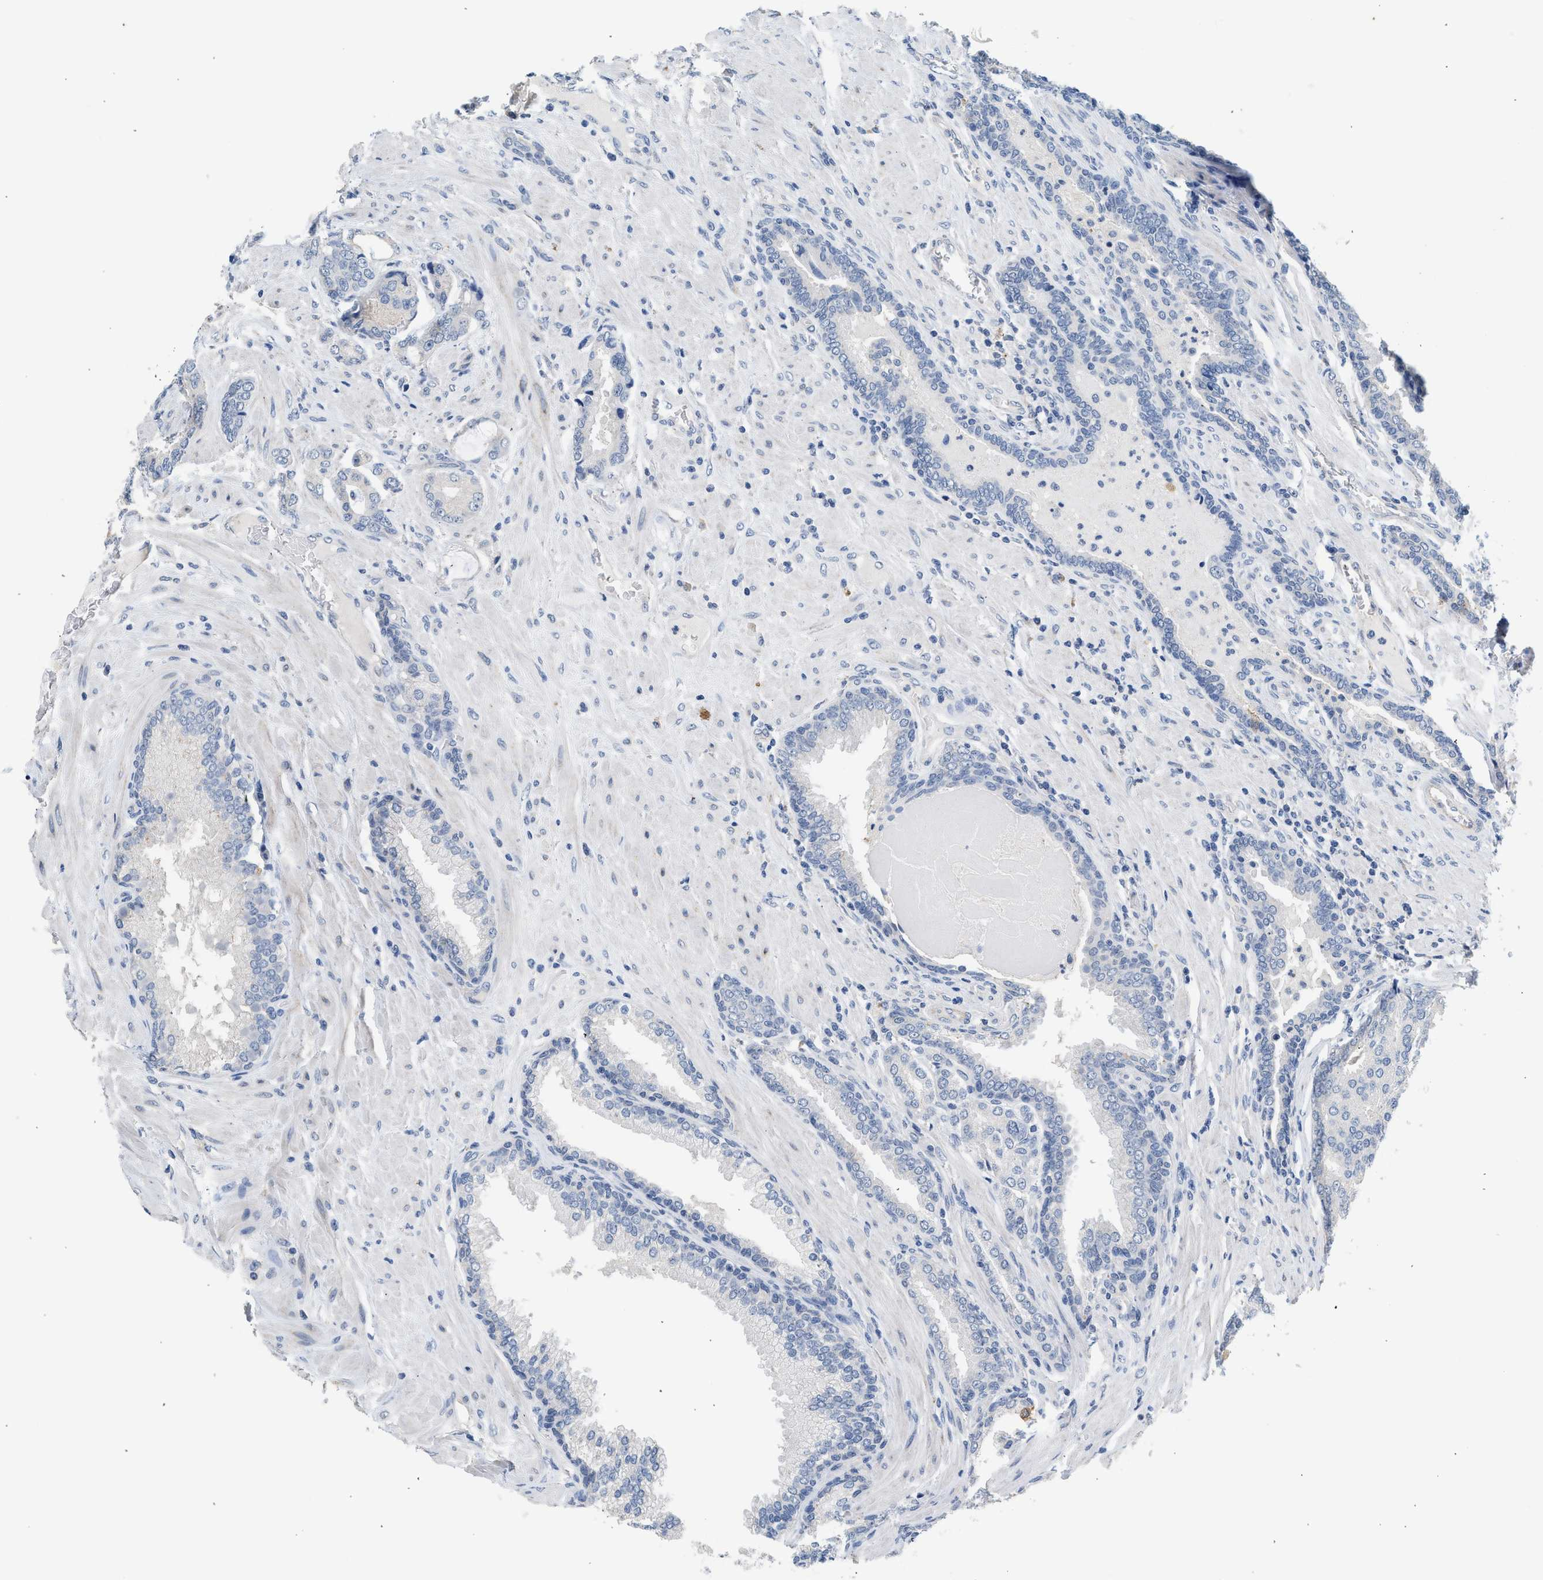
{"staining": {"intensity": "negative", "quantity": "none", "location": "none"}, "tissue": "prostate cancer", "cell_type": "Tumor cells", "image_type": "cancer", "snomed": [{"axis": "morphology", "description": "Adenocarcinoma, High grade"}, {"axis": "topography", "description": "Prostate"}], "caption": "Tumor cells are negative for protein expression in human prostate cancer.", "gene": "CSF3R", "patient": {"sex": "male", "age": 50}}